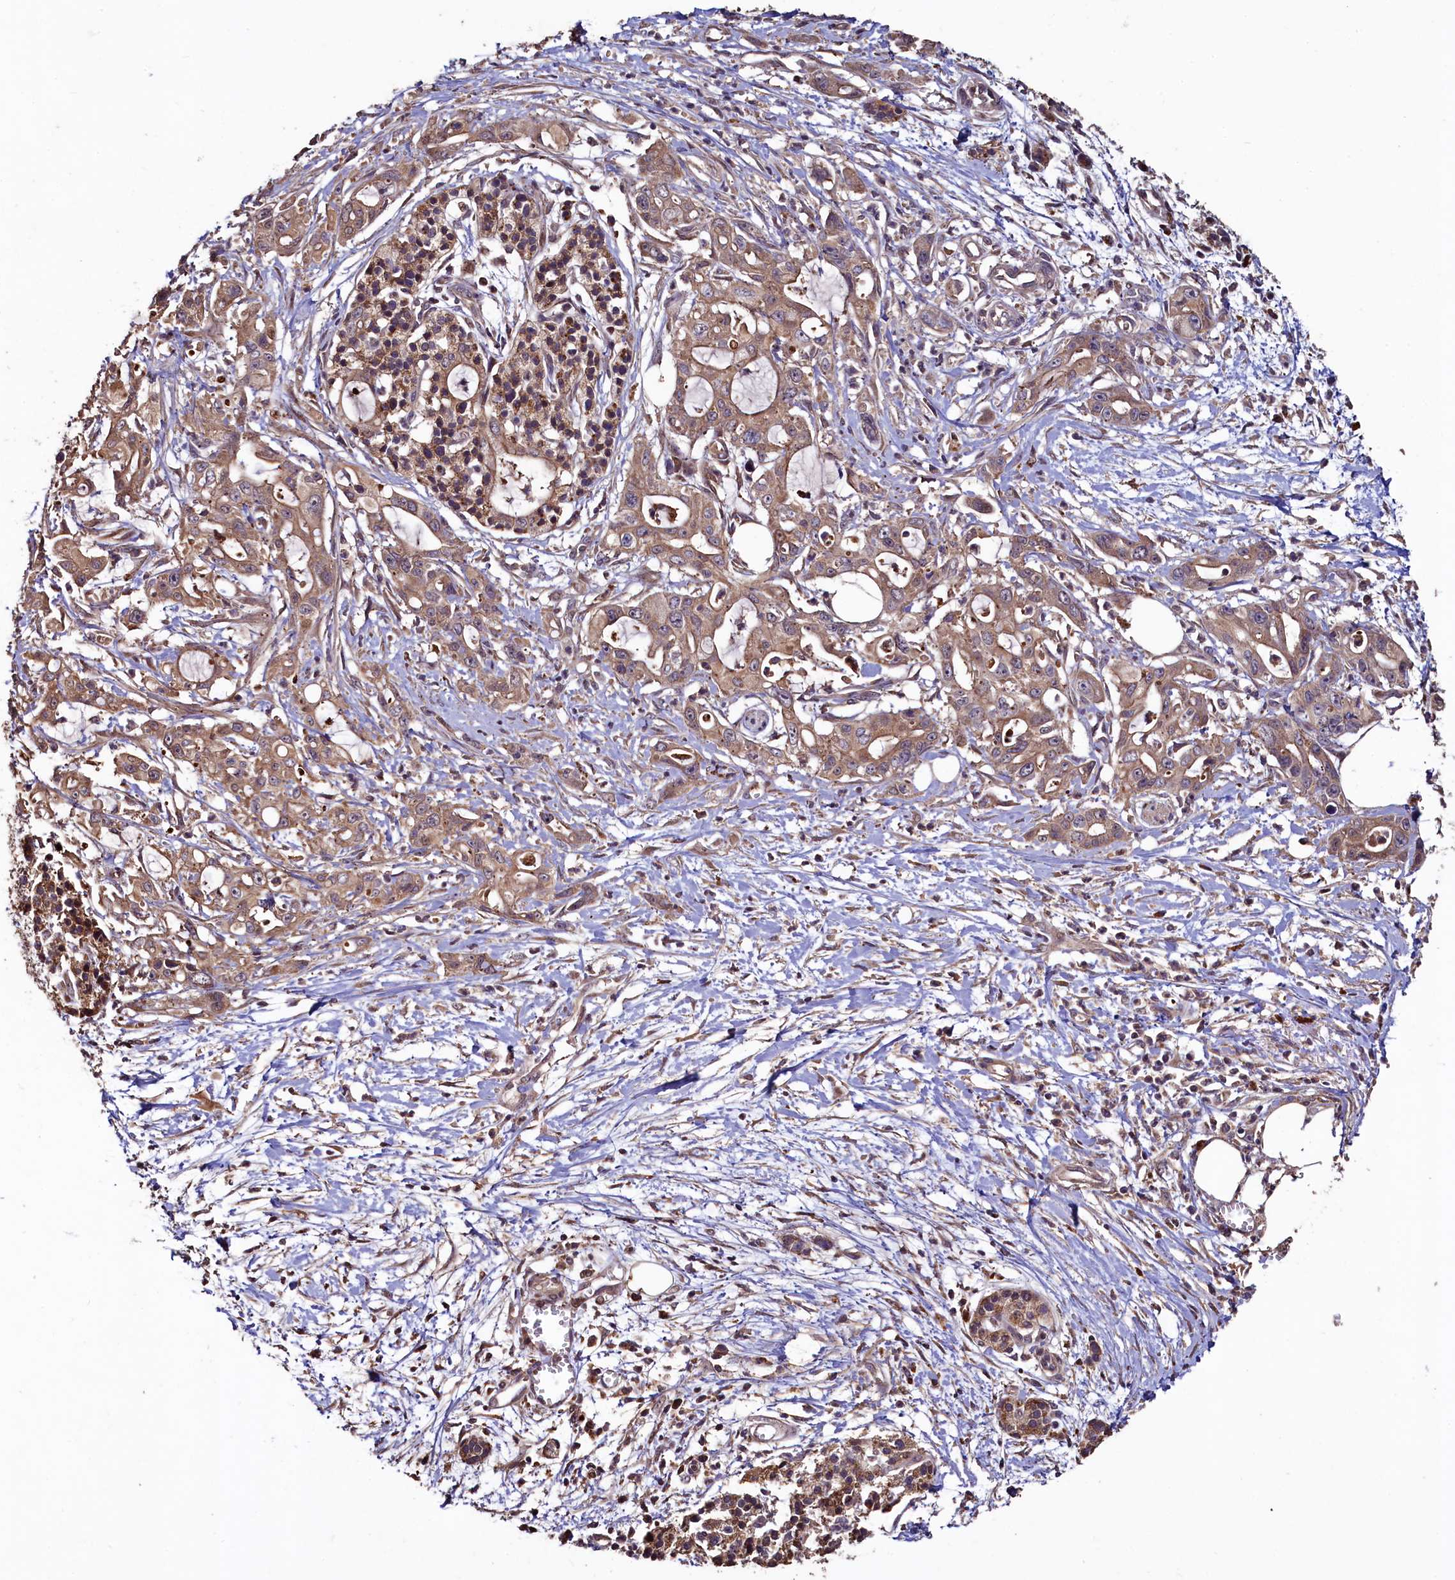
{"staining": {"intensity": "weak", "quantity": ">75%", "location": "cytoplasmic/membranous"}, "tissue": "pancreatic cancer", "cell_type": "Tumor cells", "image_type": "cancer", "snomed": [{"axis": "morphology", "description": "Adenocarcinoma, NOS"}, {"axis": "topography", "description": "Pancreas"}], "caption": "Human pancreatic adenocarcinoma stained for a protein (brown) demonstrates weak cytoplasmic/membranous positive positivity in approximately >75% of tumor cells.", "gene": "TMEM98", "patient": {"sex": "male", "age": 68}}